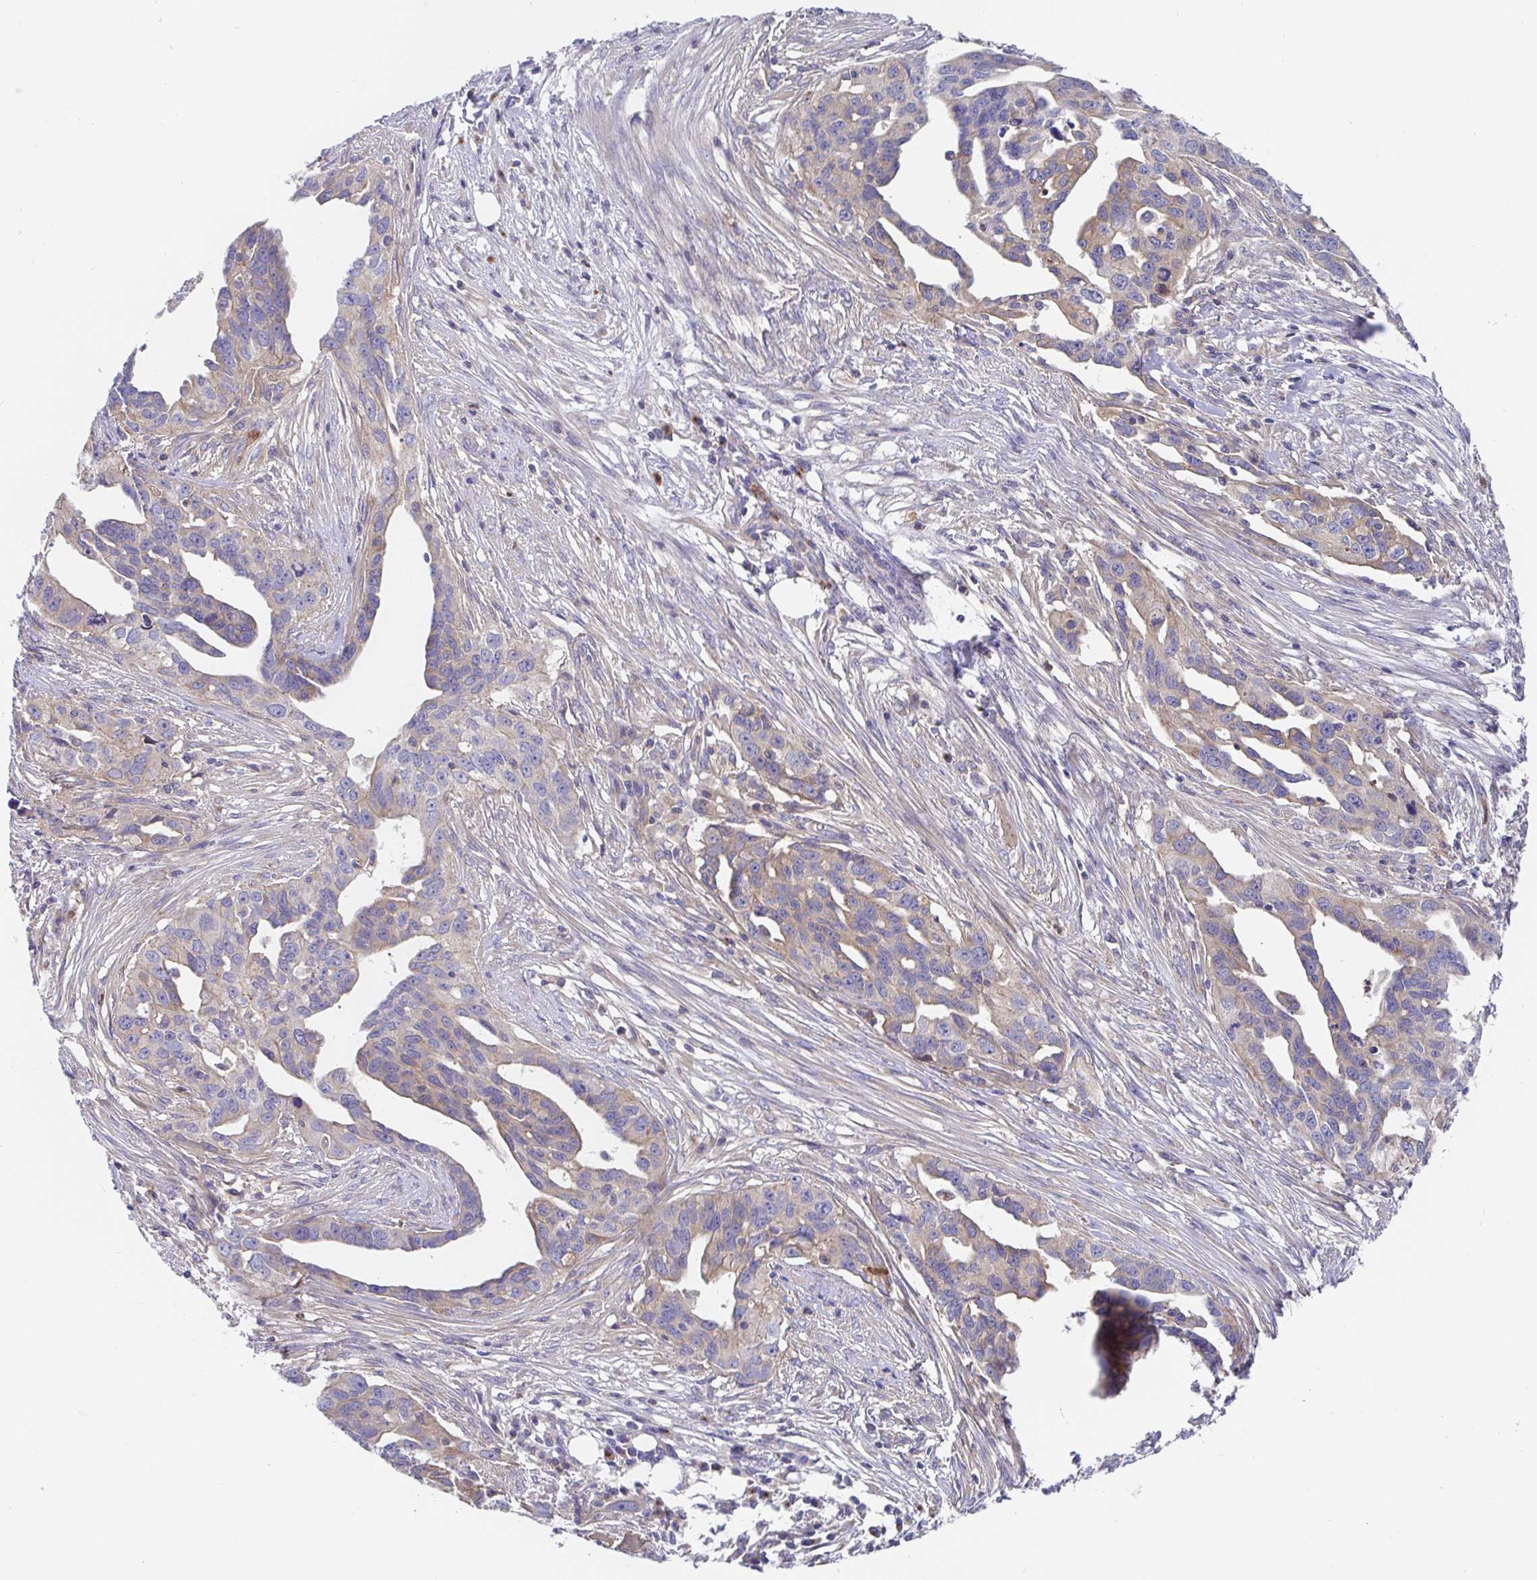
{"staining": {"intensity": "weak", "quantity": "25%-75%", "location": "cytoplasmic/membranous"}, "tissue": "ovarian cancer", "cell_type": "Tumor cells", "image_type": "cancer", "snomed": [{"axis": "morphology", "description": "Carcinoma, endometroid"}, {"axis": "morphology", "description": "Cystadenocarcinoma, serous, NOS"}, {"axis": "topography", "description": "Ovary"}], "caption": "Immunohistochemical staining of human endometroid carcinoma (ovarian) displays low levels of weak cytoplasmic/membranous expression in approximately 25%-75% of tumor cells. The protein is stained brown, and the nuclei are stained in blue (DAB IHC with brightfield microscopy, high magnification).", "gene": "GOLGA1", "patient": {"sex": "female", "age": 45}}